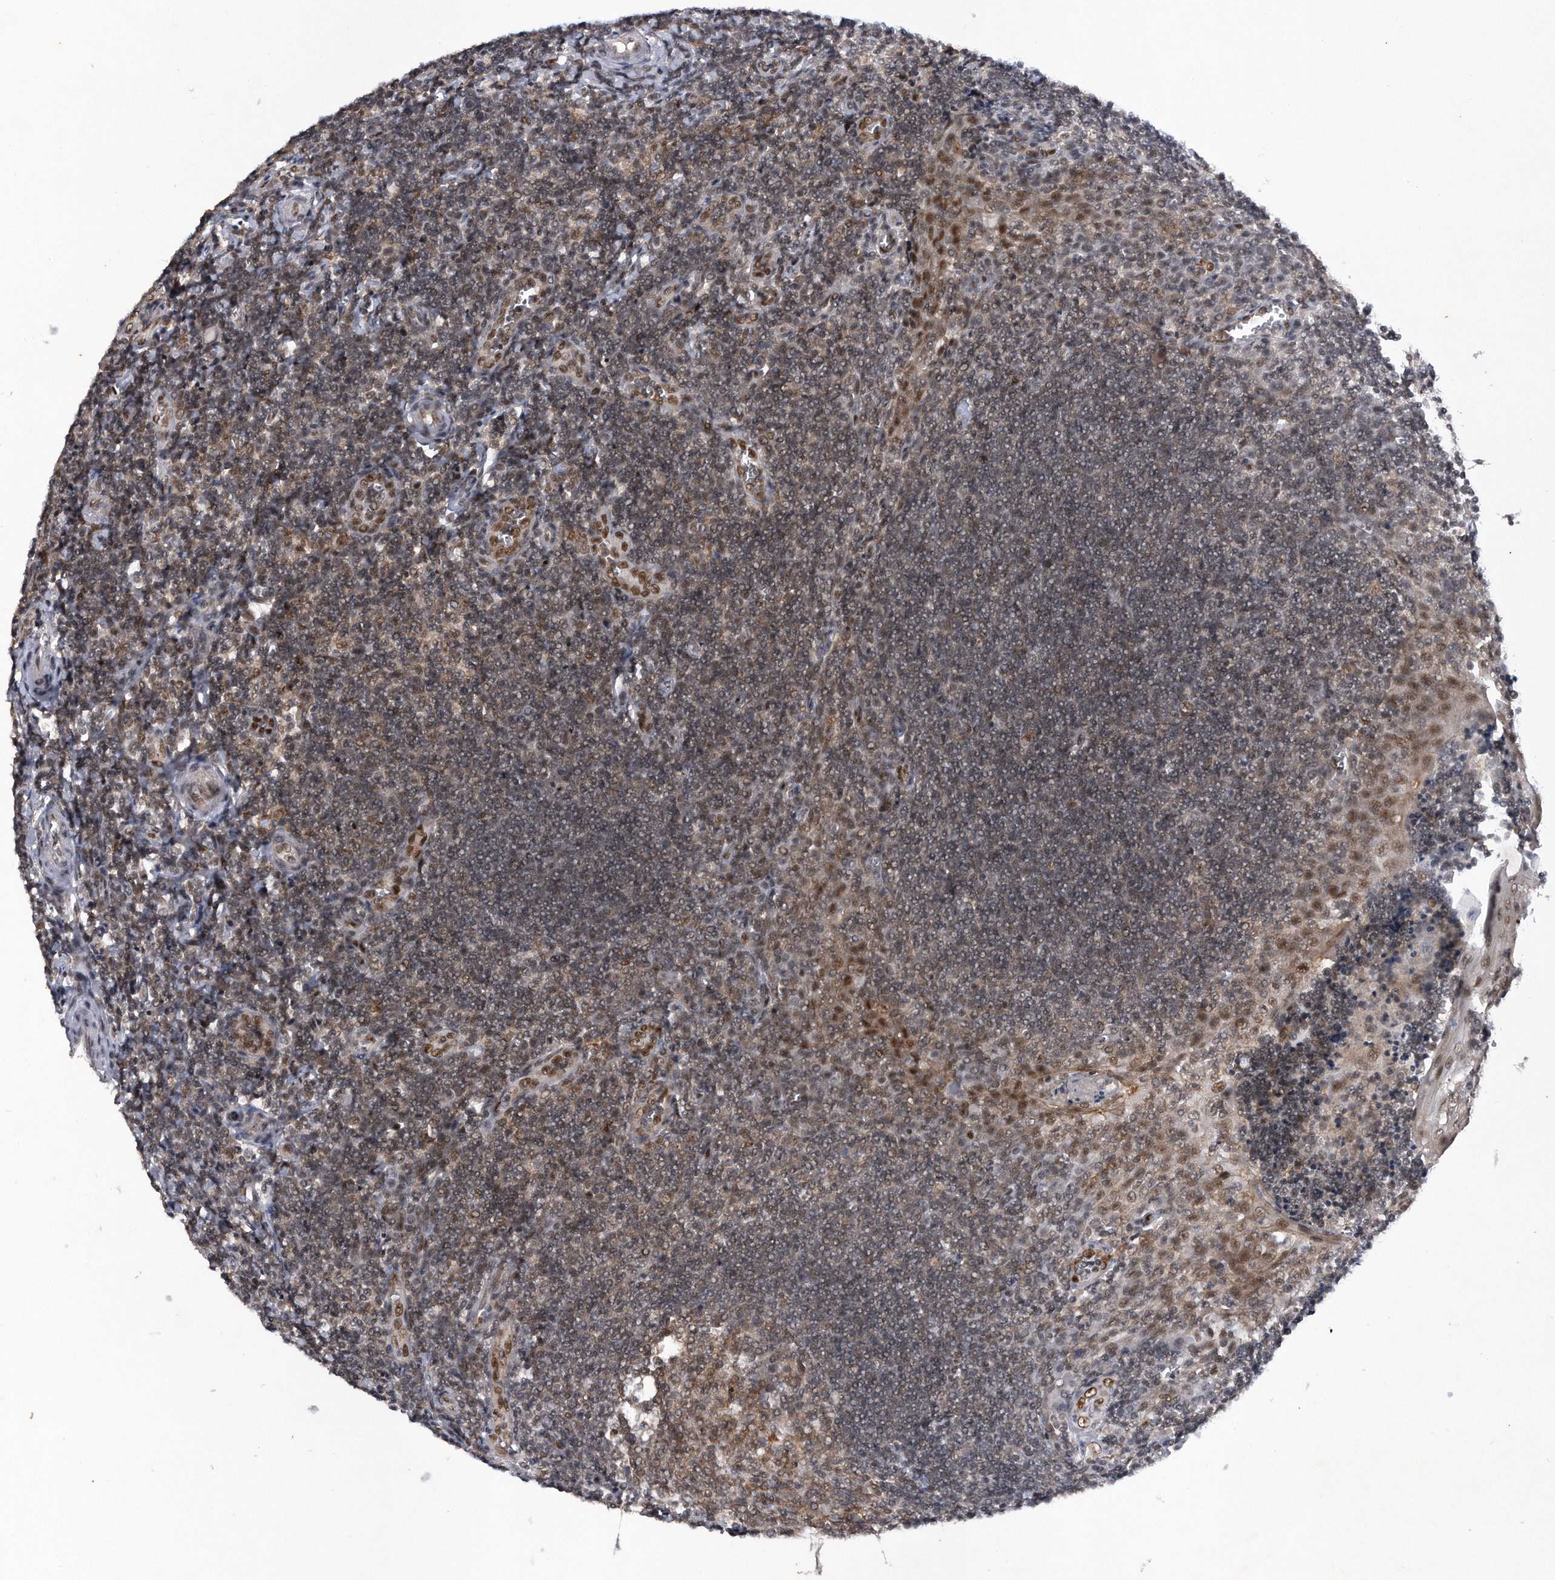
{"staining": {"intensity": "moderate", "quantity": "25%-75%", "location": "cytoplasmic/membranous,nuclear"}, "tissue": "tonsil", "cell_type": "Germinal center cells", "image_type": "normal", "snomed": [{"axis": "morphology", "description": "Normal tissue, NOS"}, {"axis": "topography", "description": "Tonsil"}], "caption": "High-magnification brightfield microscopy of normal tonsil stained with DAB (3,3'-diaminobenzidine) (brown) and counterstained with hematoxylin (blue). germinal center cells exhibit moderate cytoplasmic/membranous,nuclear staining is appreciated in approximately25%-75% of cells. (DAB IHC with brightfield microscopy, high magnification).", "gene": "VIRMA", "patient": {"sex": "male", "age": 27}}